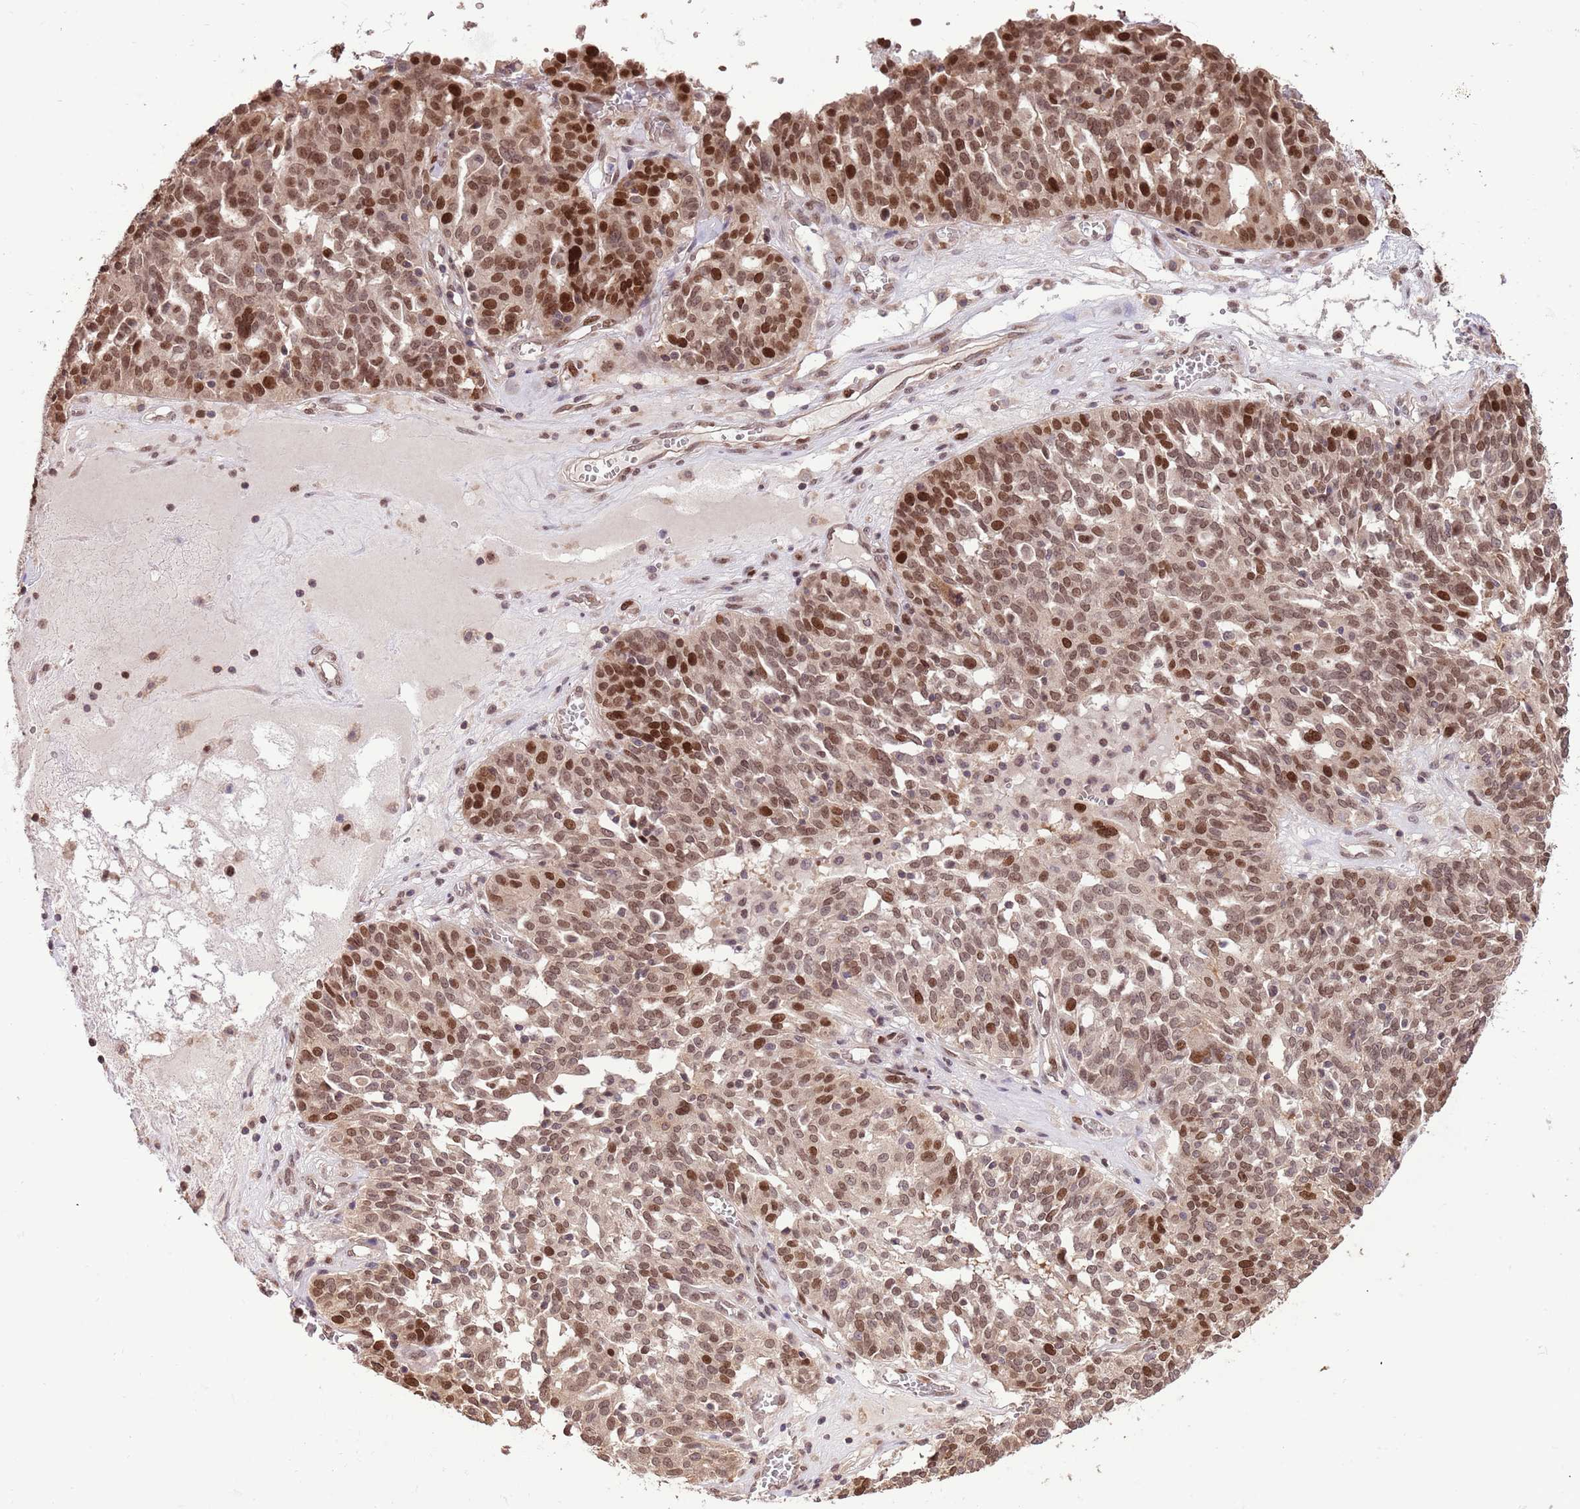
{"staining": {"intensity": "strong", "quantity": ">75%", "location": "nuclear"}, "tissue": "ovarian cancer", "cell_type": "Tumor cells", "image_type": "cancer", "snomed": [{"axis": "morphology", "description": "Cystadenocarcinoma, serous, NOS"}, {"axis": "topography", "description": "Ovary"}], "caption": "Protein expression analysis of human serous cystadenocarcinoma (ovarian) reveals strong nuclear staining in about >75% of tumor cells. (DAB IHC with brightfield microscopy, high magnification).", "gene": "RIF1", "patient": {"sex": "female", "age": 59}}